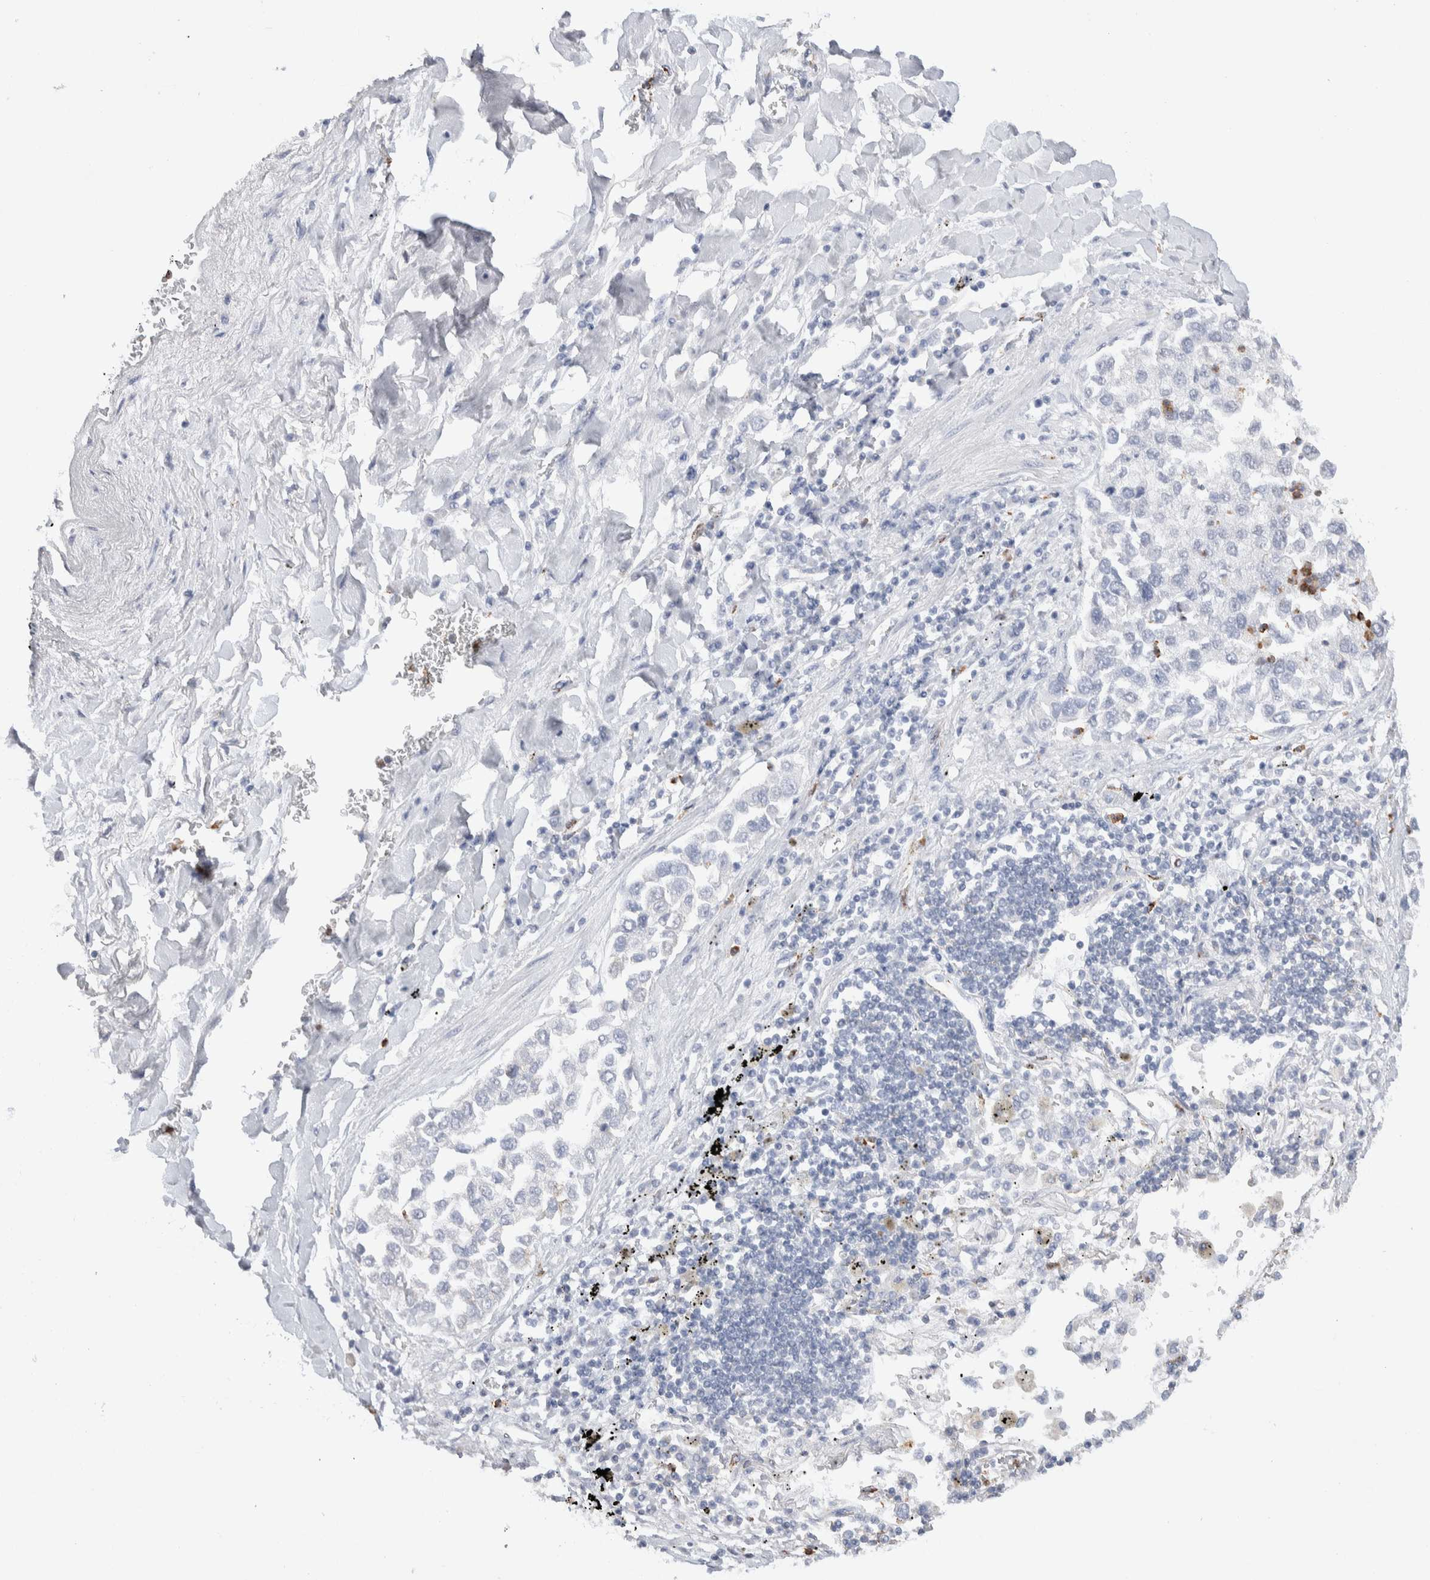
{"staining": {"intensity": "negative", "quantity": "none", "location": "none"}, "tissue": "lung cancer", "cell_type": "Tumor cells", "image_type": "cancer", "snomed": [{"axis": "morphology", "description": "Inflammation, NOS"}, {"axis": "morphology", "description": "Adenocarcinoma, NOS"}, {"axis": "topography", "description": "Lung"}], "caption": "The micrograph shows no staining of tumor cells in lung cancer (adenocarcinoma).", "gene": "SEPTIN4", "patient": {"sex": "male", "age": 63}}